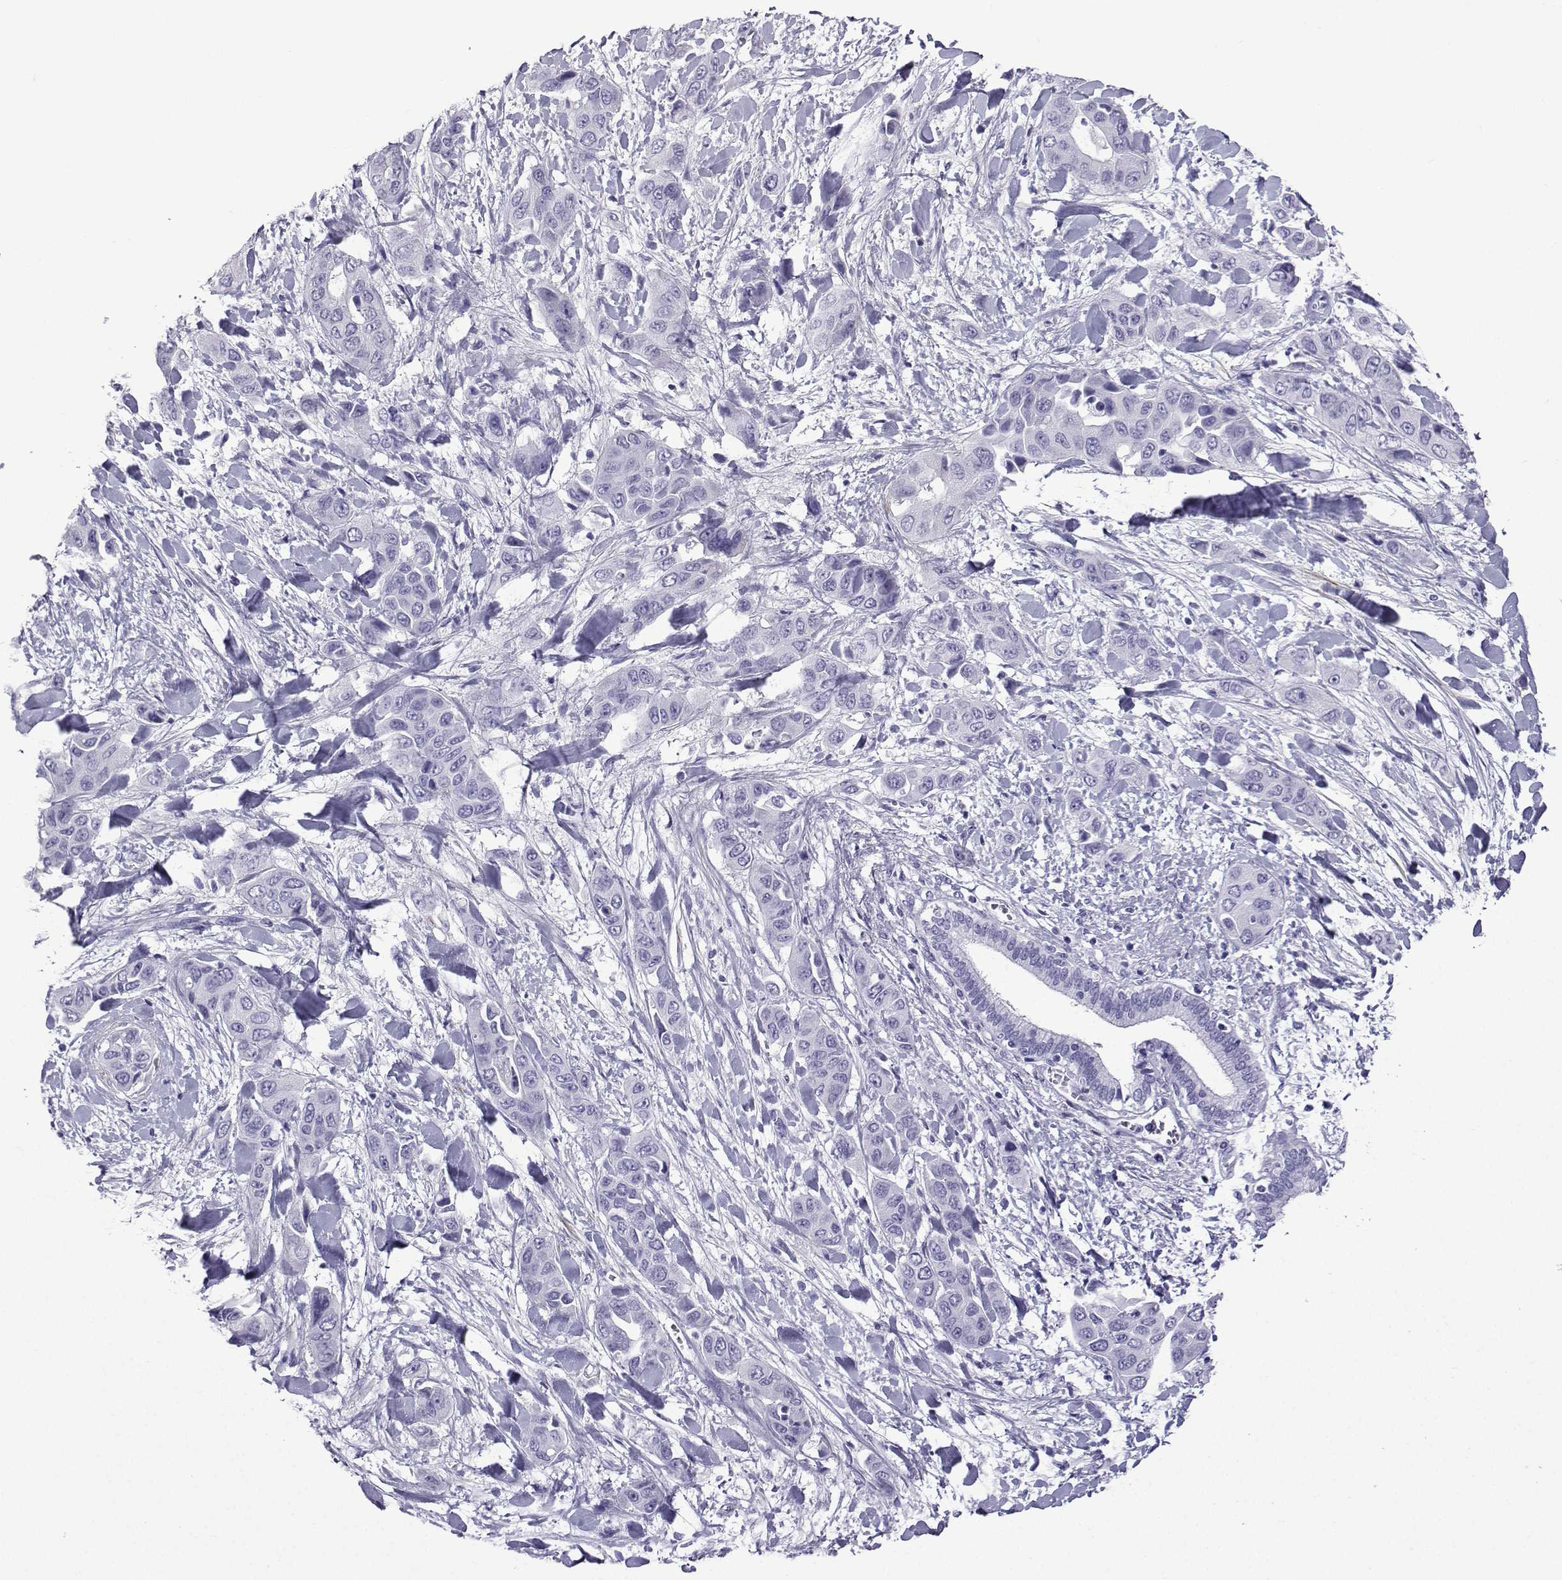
{"staining": {"intensity": "negative", "quantity": "none", "location": "none"}, "tissue": "liver cancer", "cell_type": "Tumor cells", "image_type": "cancer", "snomed": [{"axis": "morphology", "description": "Cholangiocarcinoma"}, {"axis": "topography", "description": "Liver"}], "caption": "High magnification brightfield microscopy of cholangiocarcinoma (liver) stained with DAB (brown) and counterstained with hematoxylin (blue): tumor cells show no significant expression.", "gene": "KCNF1", "patient": {"sex": "female", "age": 52}}